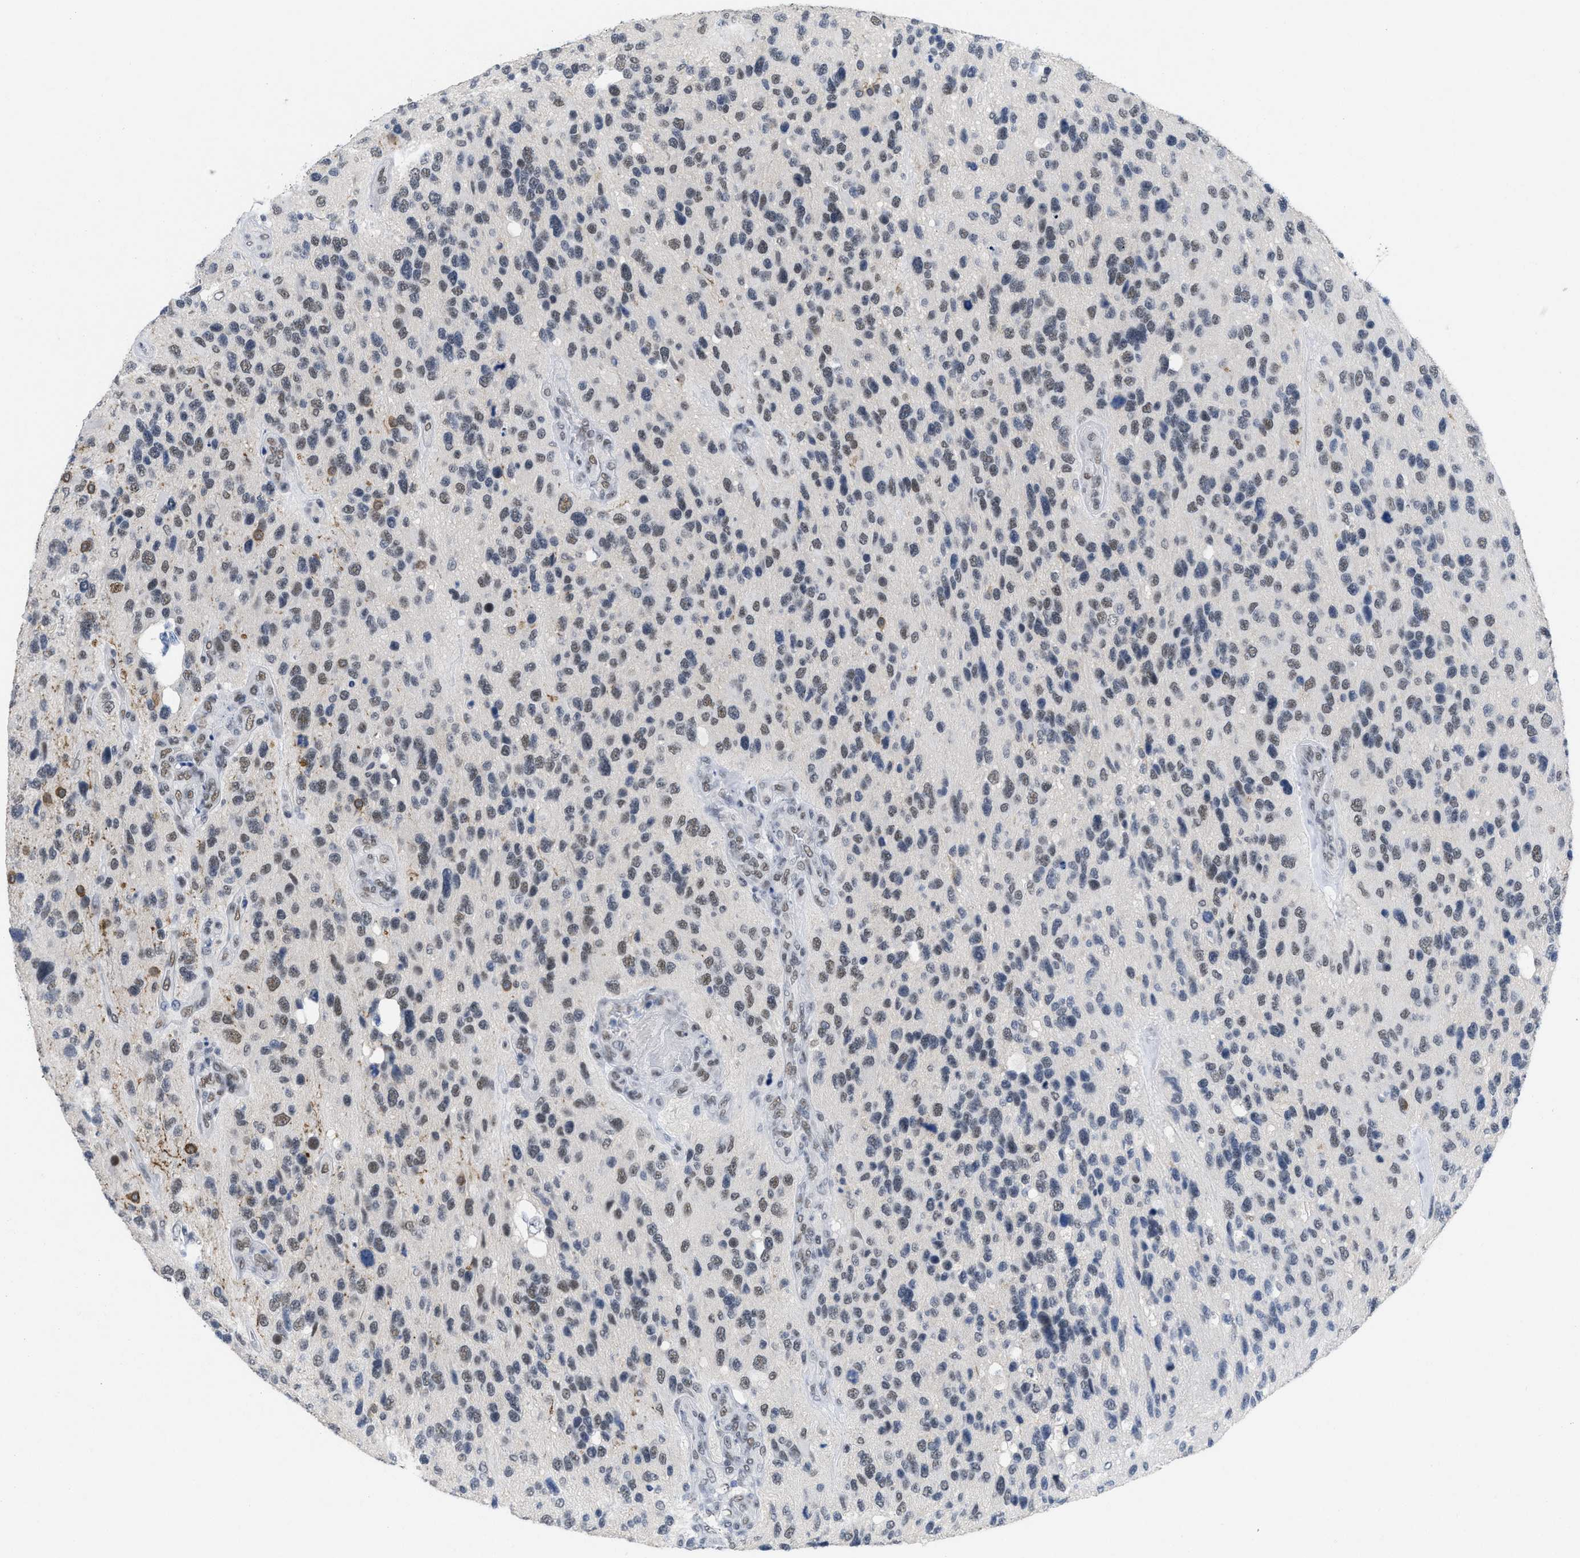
{"staining": {"intensity": "weak", "quantity": "25%-75%", "location": "nuclear"}, "tissue": "glioma", "cell_type": "Tumor cells", "image_type": "cancer", "snomed": [{"axis": "morphology", "description": "Glioma, malignant, High grade"}, {"axis": "topography", "description": "Brain"}], "caption": "A micrograph of glioma stained for a protein exhibits weak nuclear brown staining in tumor cells.", "gene": "GGNBP2", "patient": {"sex": "female", "age": 58}}